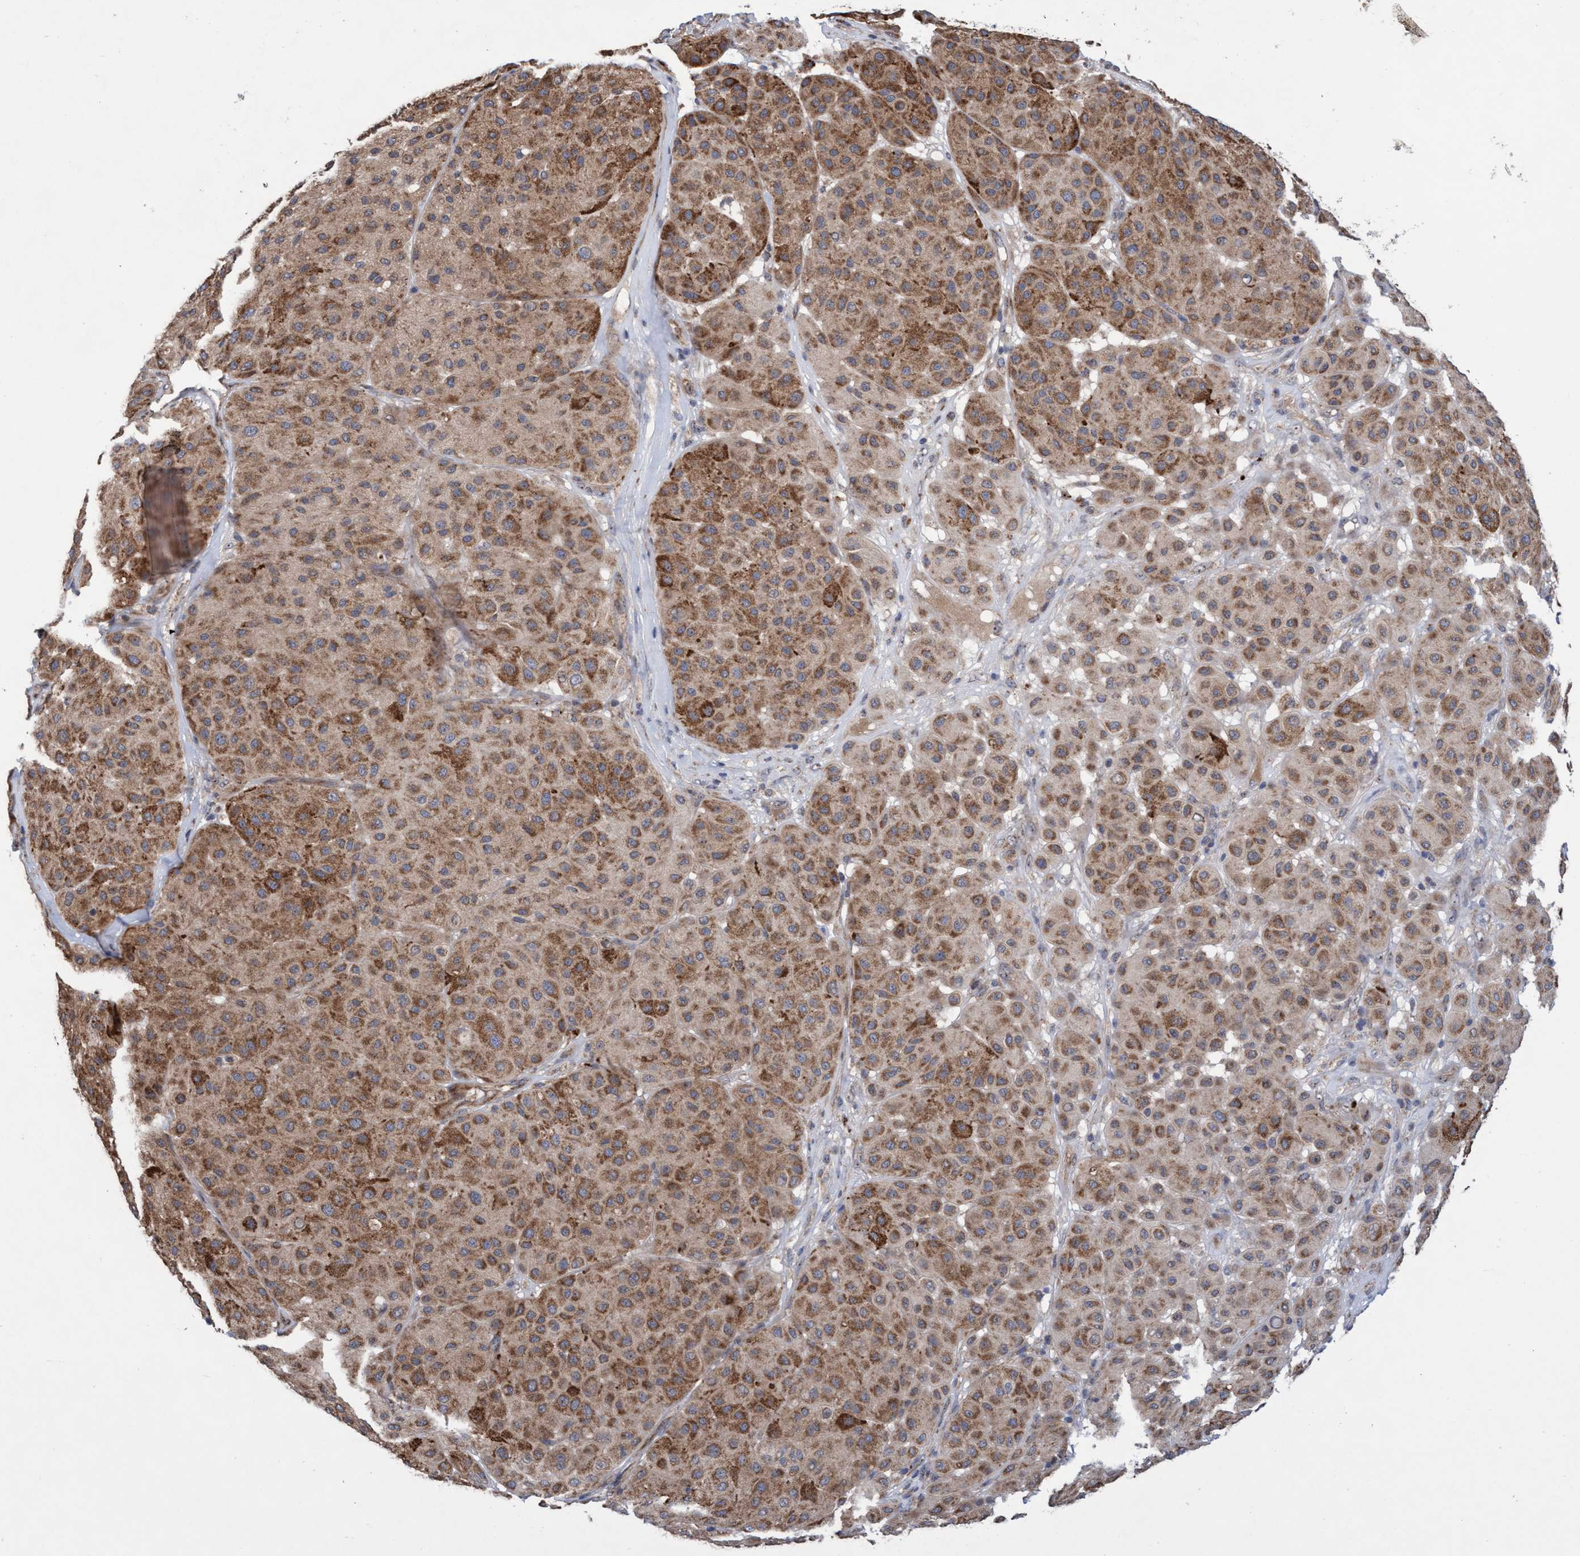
{"staining": {"intensity": "moderate", "quantity": ">75%", "location": "cytoplasmic/membranous"}, "tissue": "melanoma", "cell_type": "Tumor cells", "image_type": "cancer", "snomed": [{"axis": "morphology", "description": "Normal tissue, NOS"}, {"axis": "morphology", "description": "Malignant melanoma, Metastatic site"}, {"axis": "topography", "description": "Skin"}], "caption": "Tumor cells reveal medium levels of moderate cytoplasmic/membranous expression in about >75% of cells in malignant melanoma (metastatic site). Nuclei are stained in blue.", "gene": "P2RY14", "patient": {"sex": "male", "age": 41}}